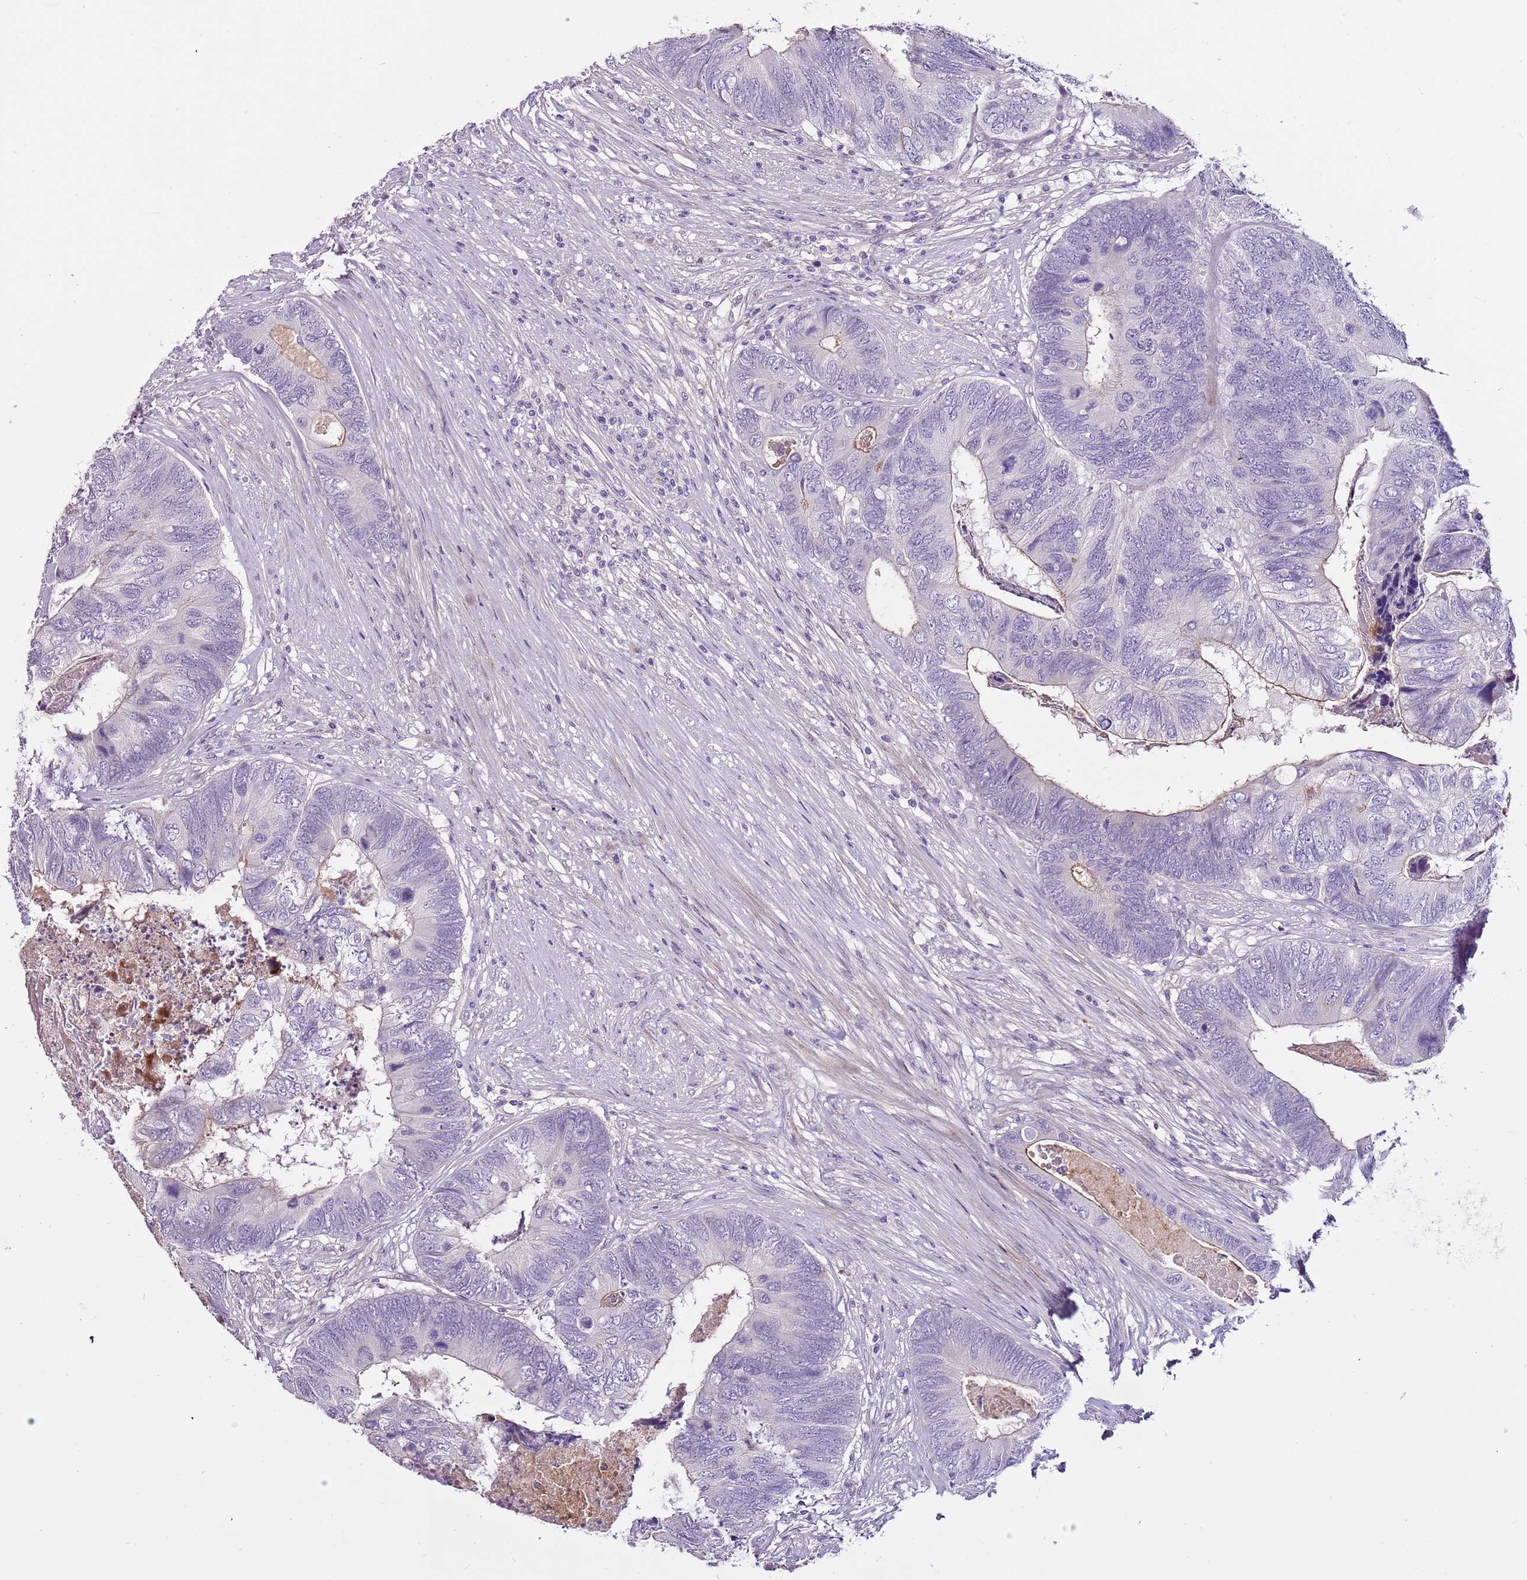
{"staining": {"intensity": "weak", "quantity": "<25%", "location": "cytoplasmic/membranous"}, "tissue": "colorectal cancer", "cell_type": "Tumor cells", "image_type": "cancer", "snomed": [{"axis": "morphology", "description": "Adenocarcinoma, NOS"}, {"axis": "topography", "description": "Colon"}], "caption": "DAB (3,3'-diaminobenzidine) immunohistochemical staining of adenocarcinoma (colorectal) demonstrates no significant expression in tumor cells.", "gene": "NKX2-3", "patient": {"sex": "female", "age": 67}}